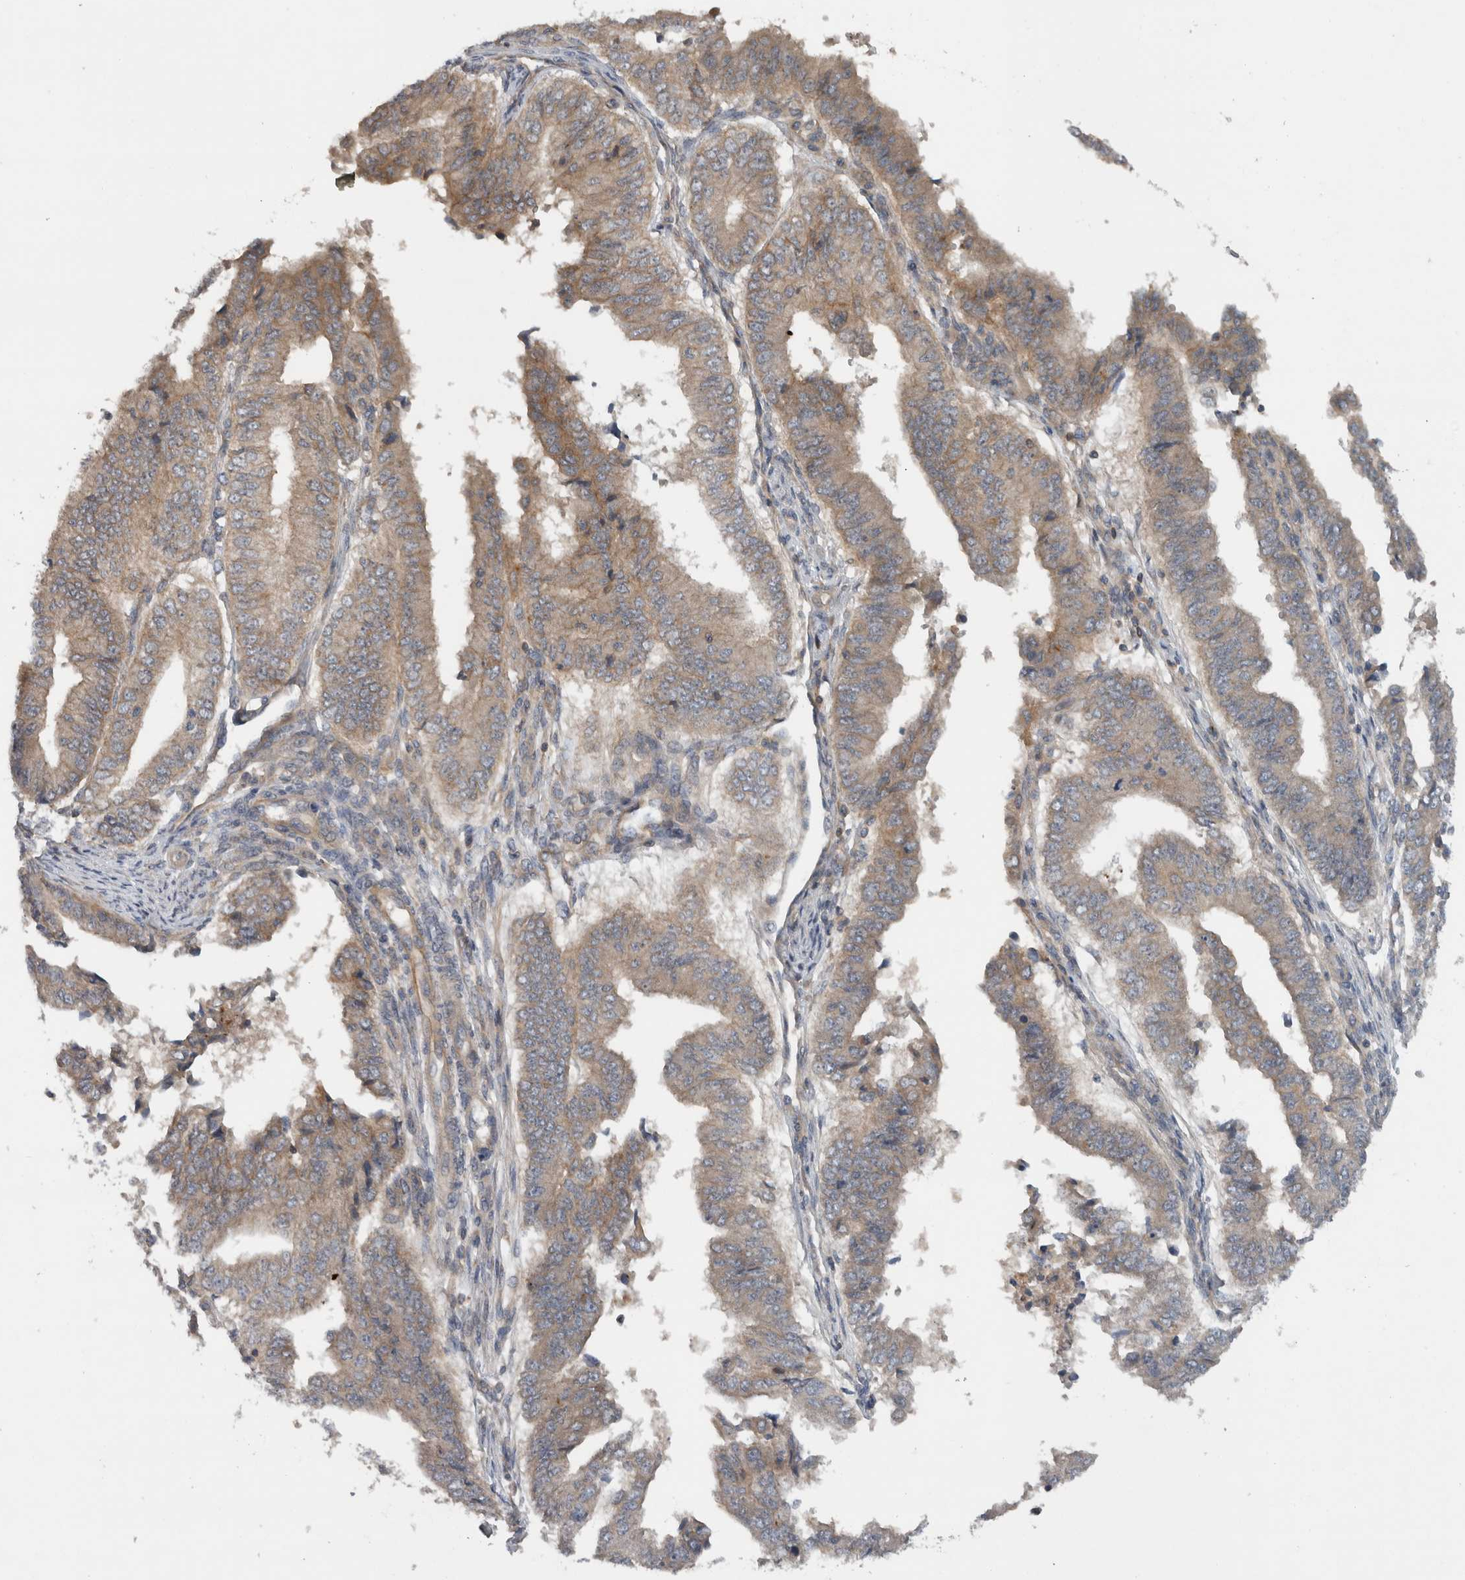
{"staining": {"intensity": "weak", "quantity": ">75%", "location": "cytoplasmic/membranous"}, "tissue": "endometrial cancer", "cell_type": "Tumor cells", "image_type": "cancer", "snomed": [{"axis": "morphology", "description": "Polyp, NOS"}, {"axis": "morphology", "description": "Adenocarcinoma, NOS"}, {"axis": "morphology", "description": "Adenoma, NOS"}, {"axis": "topography", "description": "Endometrium"}], "caption": "Endometrial cancer stained for a protein (brown) demonstrates weak cytoplasmic/membranous positive staining in approximately >75% of tumor cells.", "gene": "SCARA5", "patient": {"sex": "female", "age": 79}}